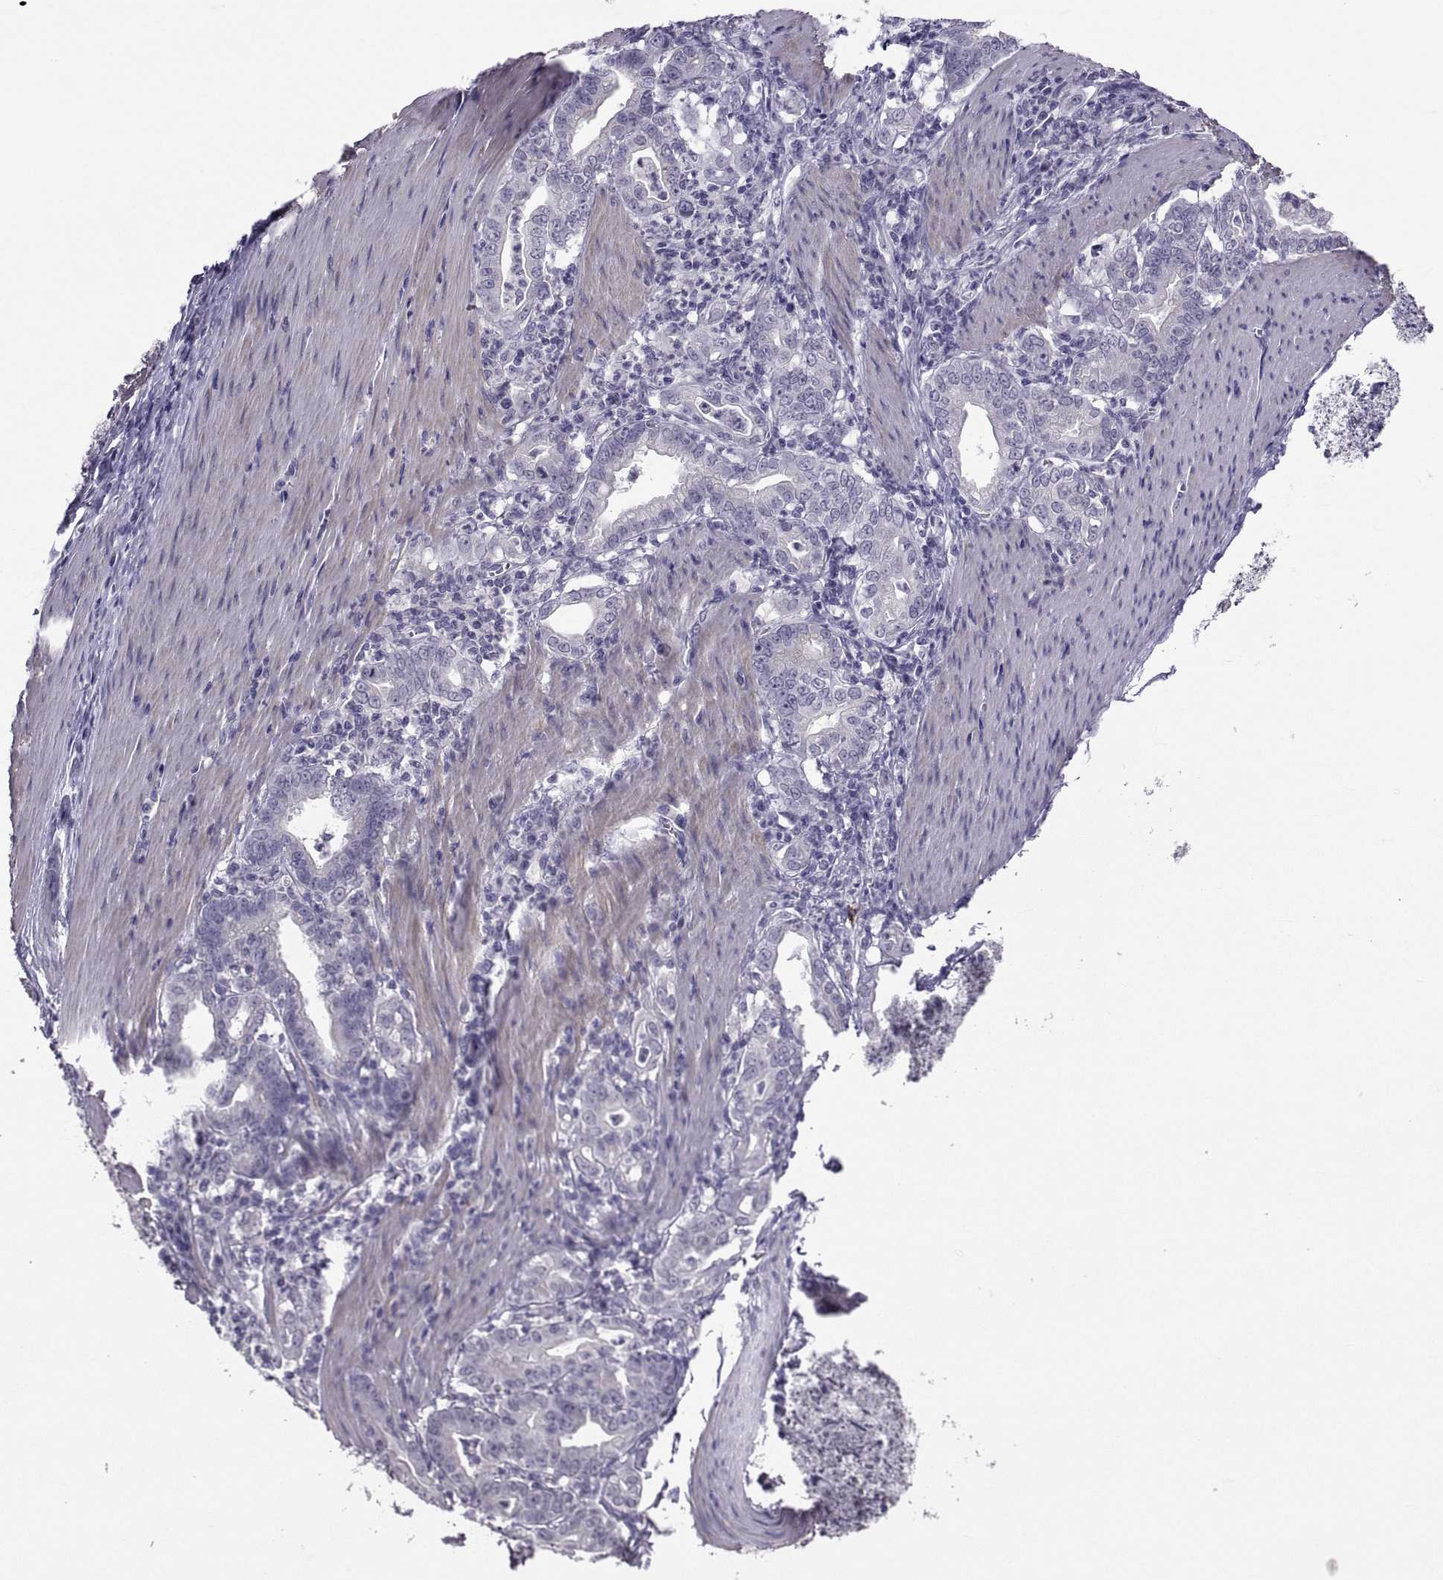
{"staining": {"intensity": "negative", "quantity": "none", "location": "none"}, "tissue": "stomach cancer", "cell_type": "Tumor cells", "image_type": "cancer", "snomed": [{"axis": "morphology", "description": "Adenocarcinoma, NOS"}, {"axis": "topography", "description": "Stomach, upper"}], "caption": "This is an immunohistochemistry (IHC) histopathology image of adenocarcinoma (stomach). There is no positivity in tumor cells.", "gene": "IGSF1", "patient": {"sex": "female", "age": 79}}